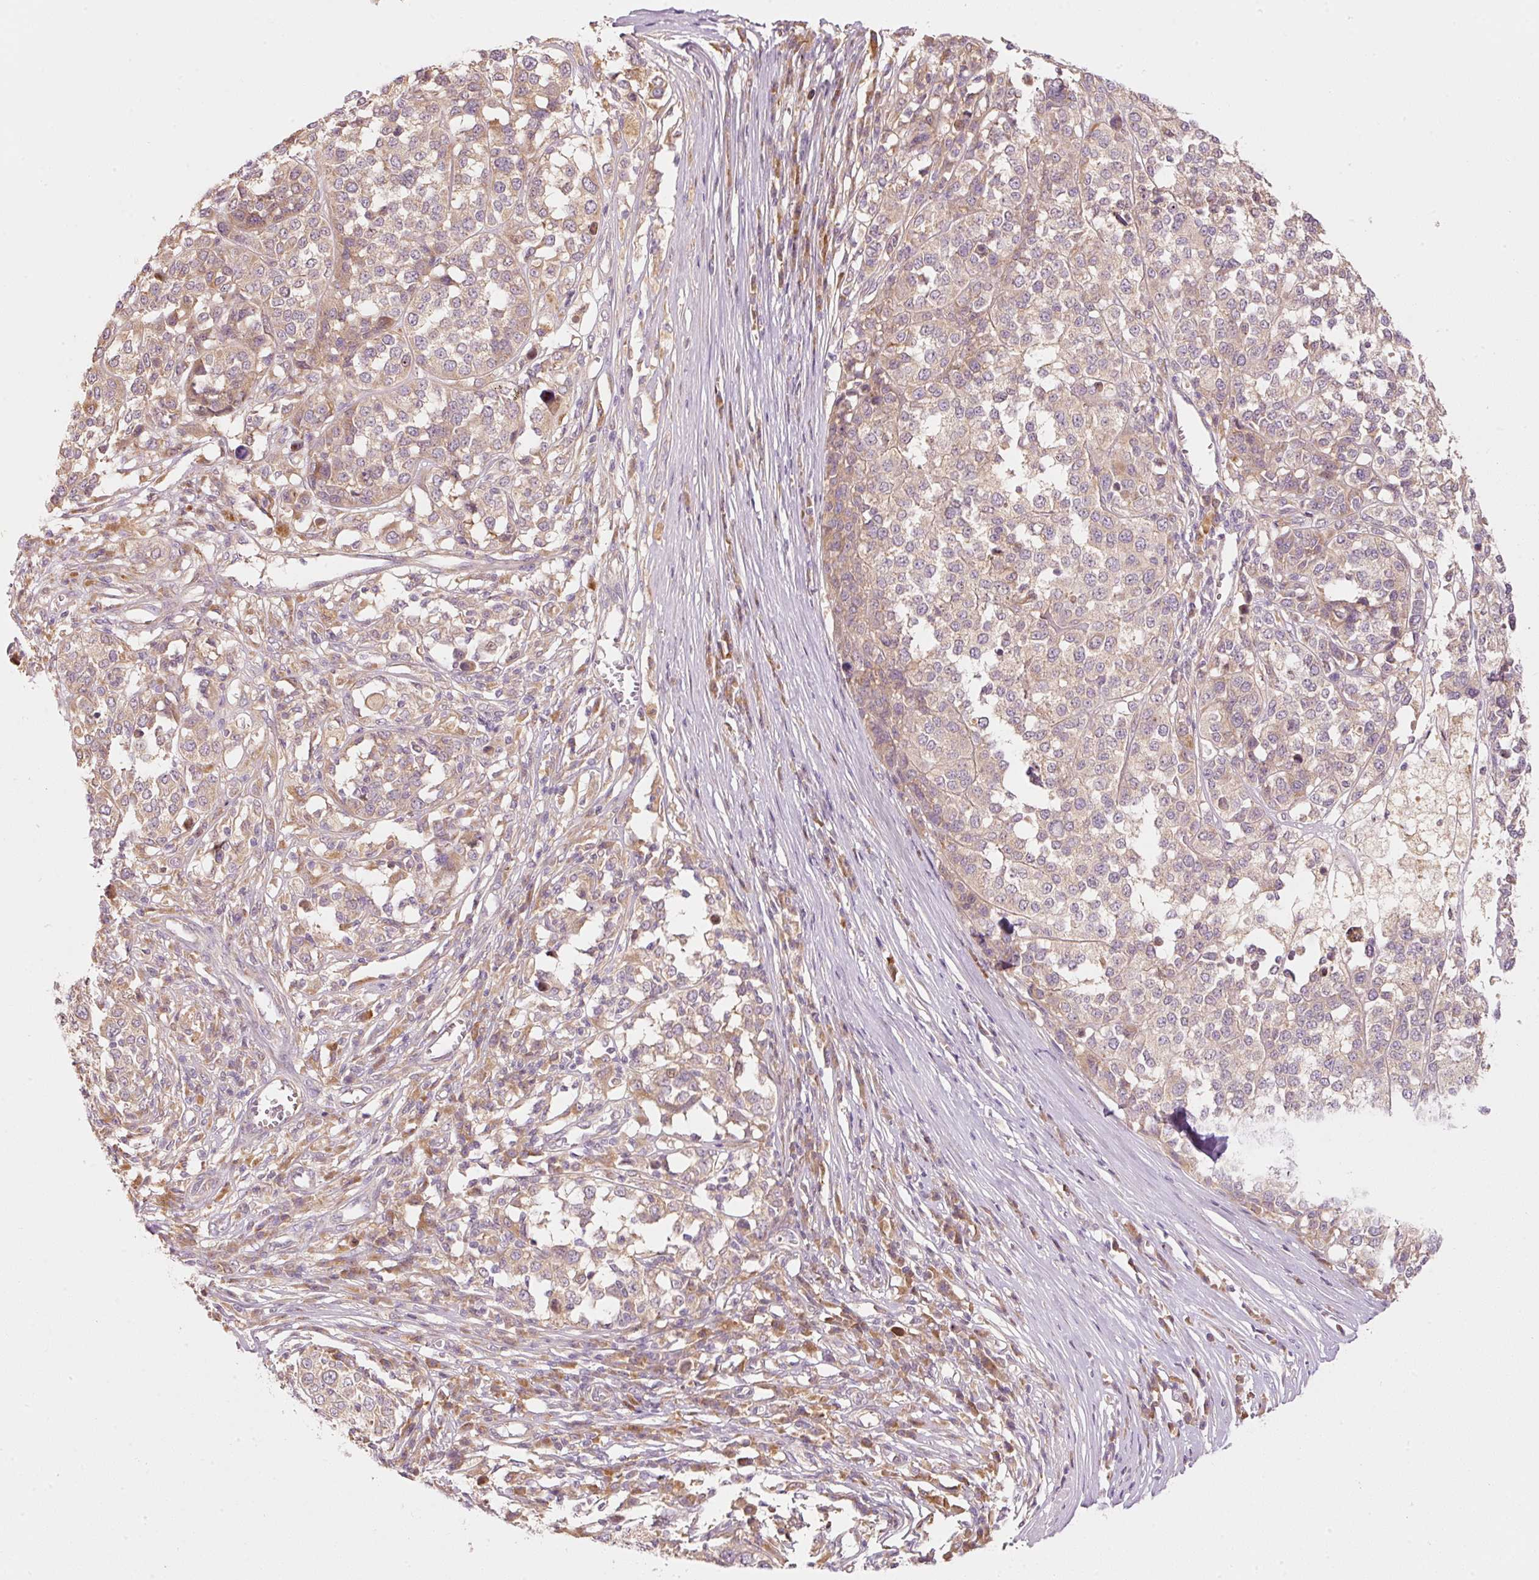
{"staining": {"intensity": "weak", "quantity": "25%-75%", "location": "cytoplasmic/membranous"}, "tissue": "melanoma", "cell_type": "Tumor cells", "image_type": "cancer", "snomed": [{"axis": "morphology", "description": "Malignant melanoma, Metastatic site"}, {"axis": "topography", "description": "Lymph node"}], "caption": "Melanoma stained for a protein shows weak cytoplasmic/membranous positivity in tumor cells.", "gene": "MAP10", "patient": {"sex": "male", "age": 44}}